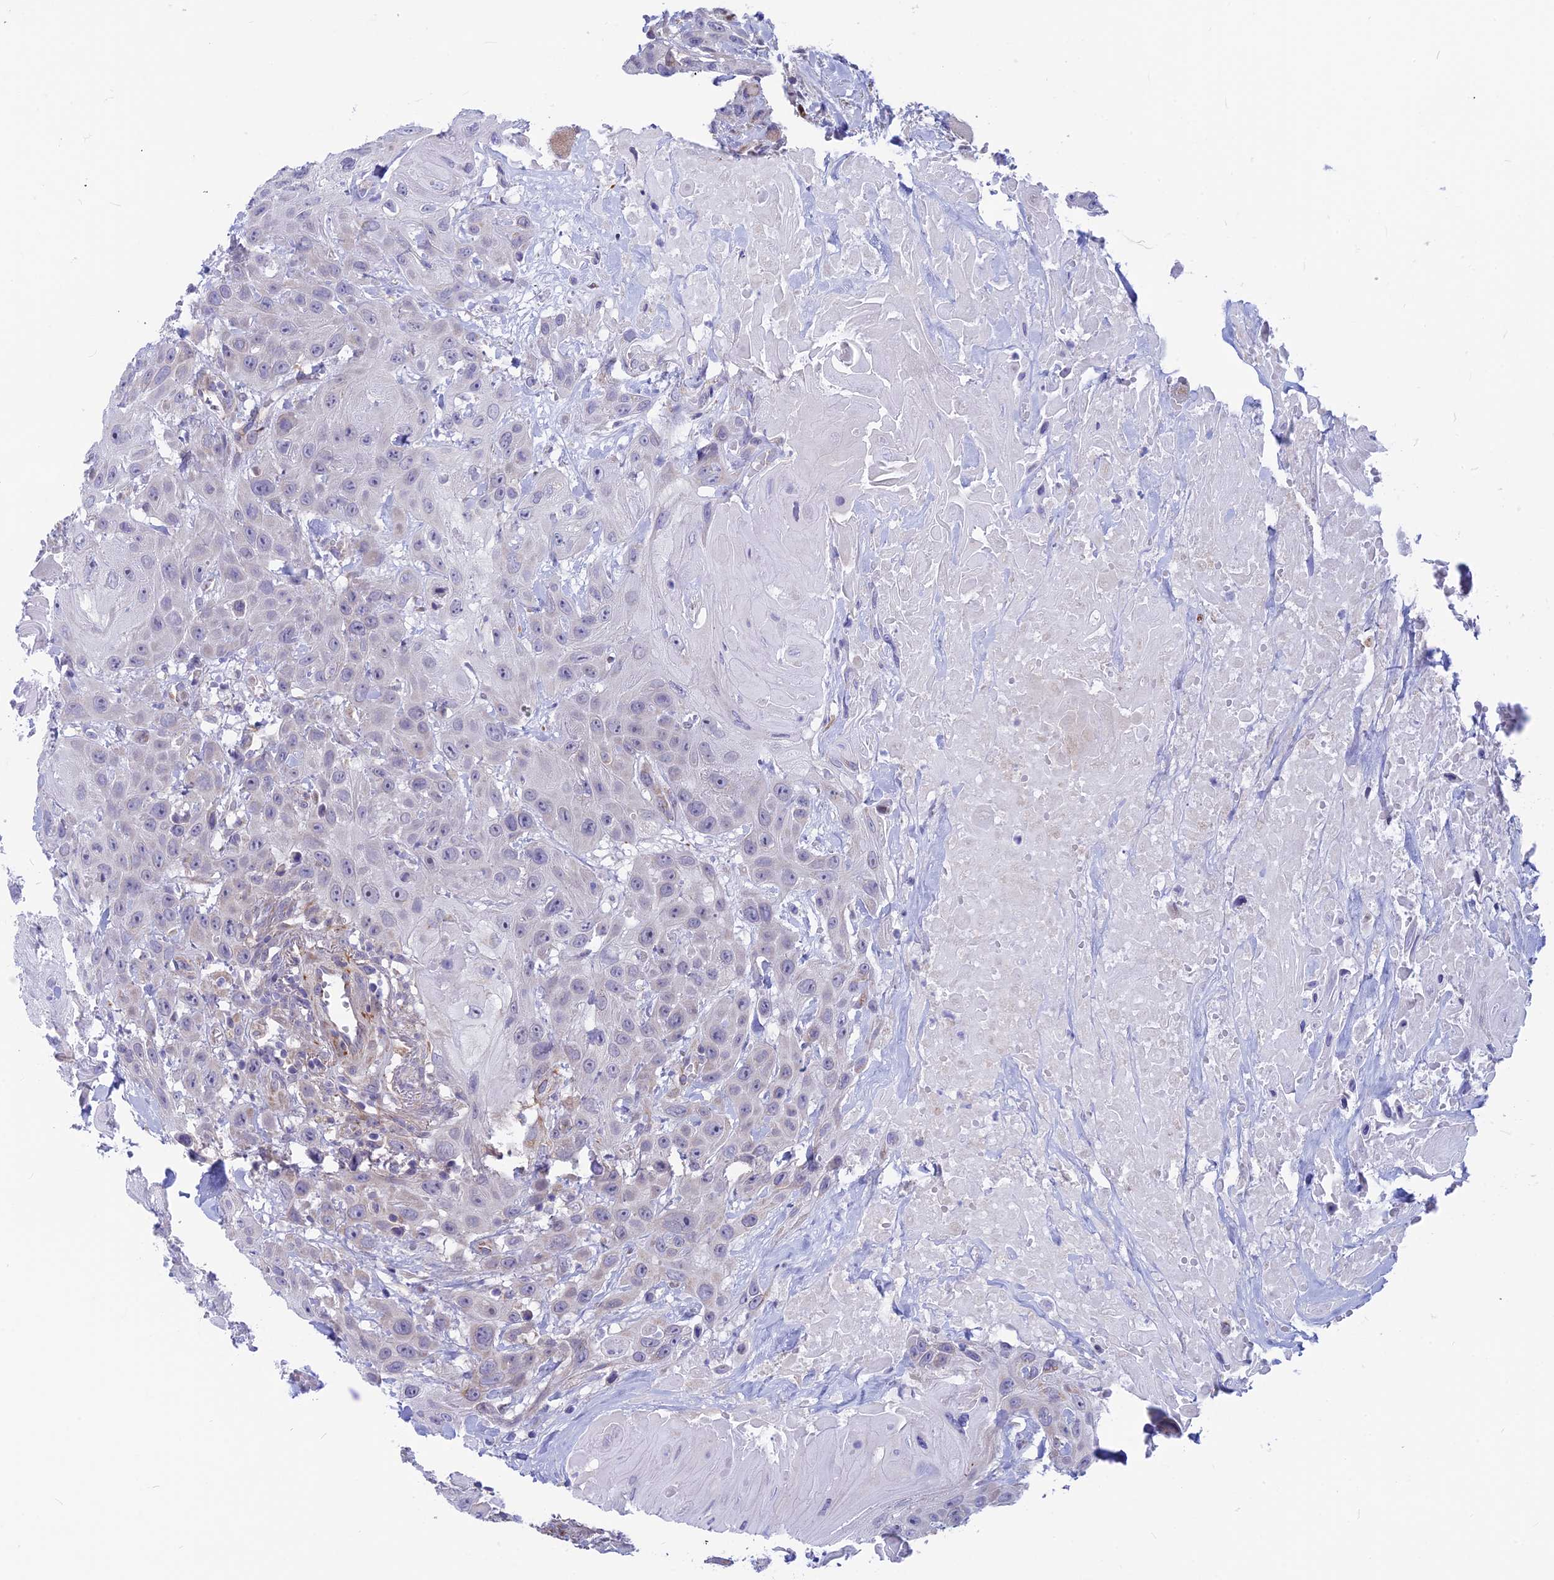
{"staining": {"intensity": "negative", "quantity": "none", "location": "none"}, "tissue": "head and neck cancer", "cell_type": "Tumor cells", "image_type": "cancer", "snomed": [{"axis": "morphology", "description": "Squamous cell carcinoma, NOS"}, {"axis": "topography", "description": "Head-Neck"}], "caption": "This image is of head and neck cancer (squamous cell carcinoma) stained with immunohistochemistry to label a protein in brown with the nuclei are counter-stained blue. There is no expression in tumor cells. (DAB immunohistochemistry, high magnification).", "gene": "PLAC9", "patient": {"sex": "male", "age": 81}}